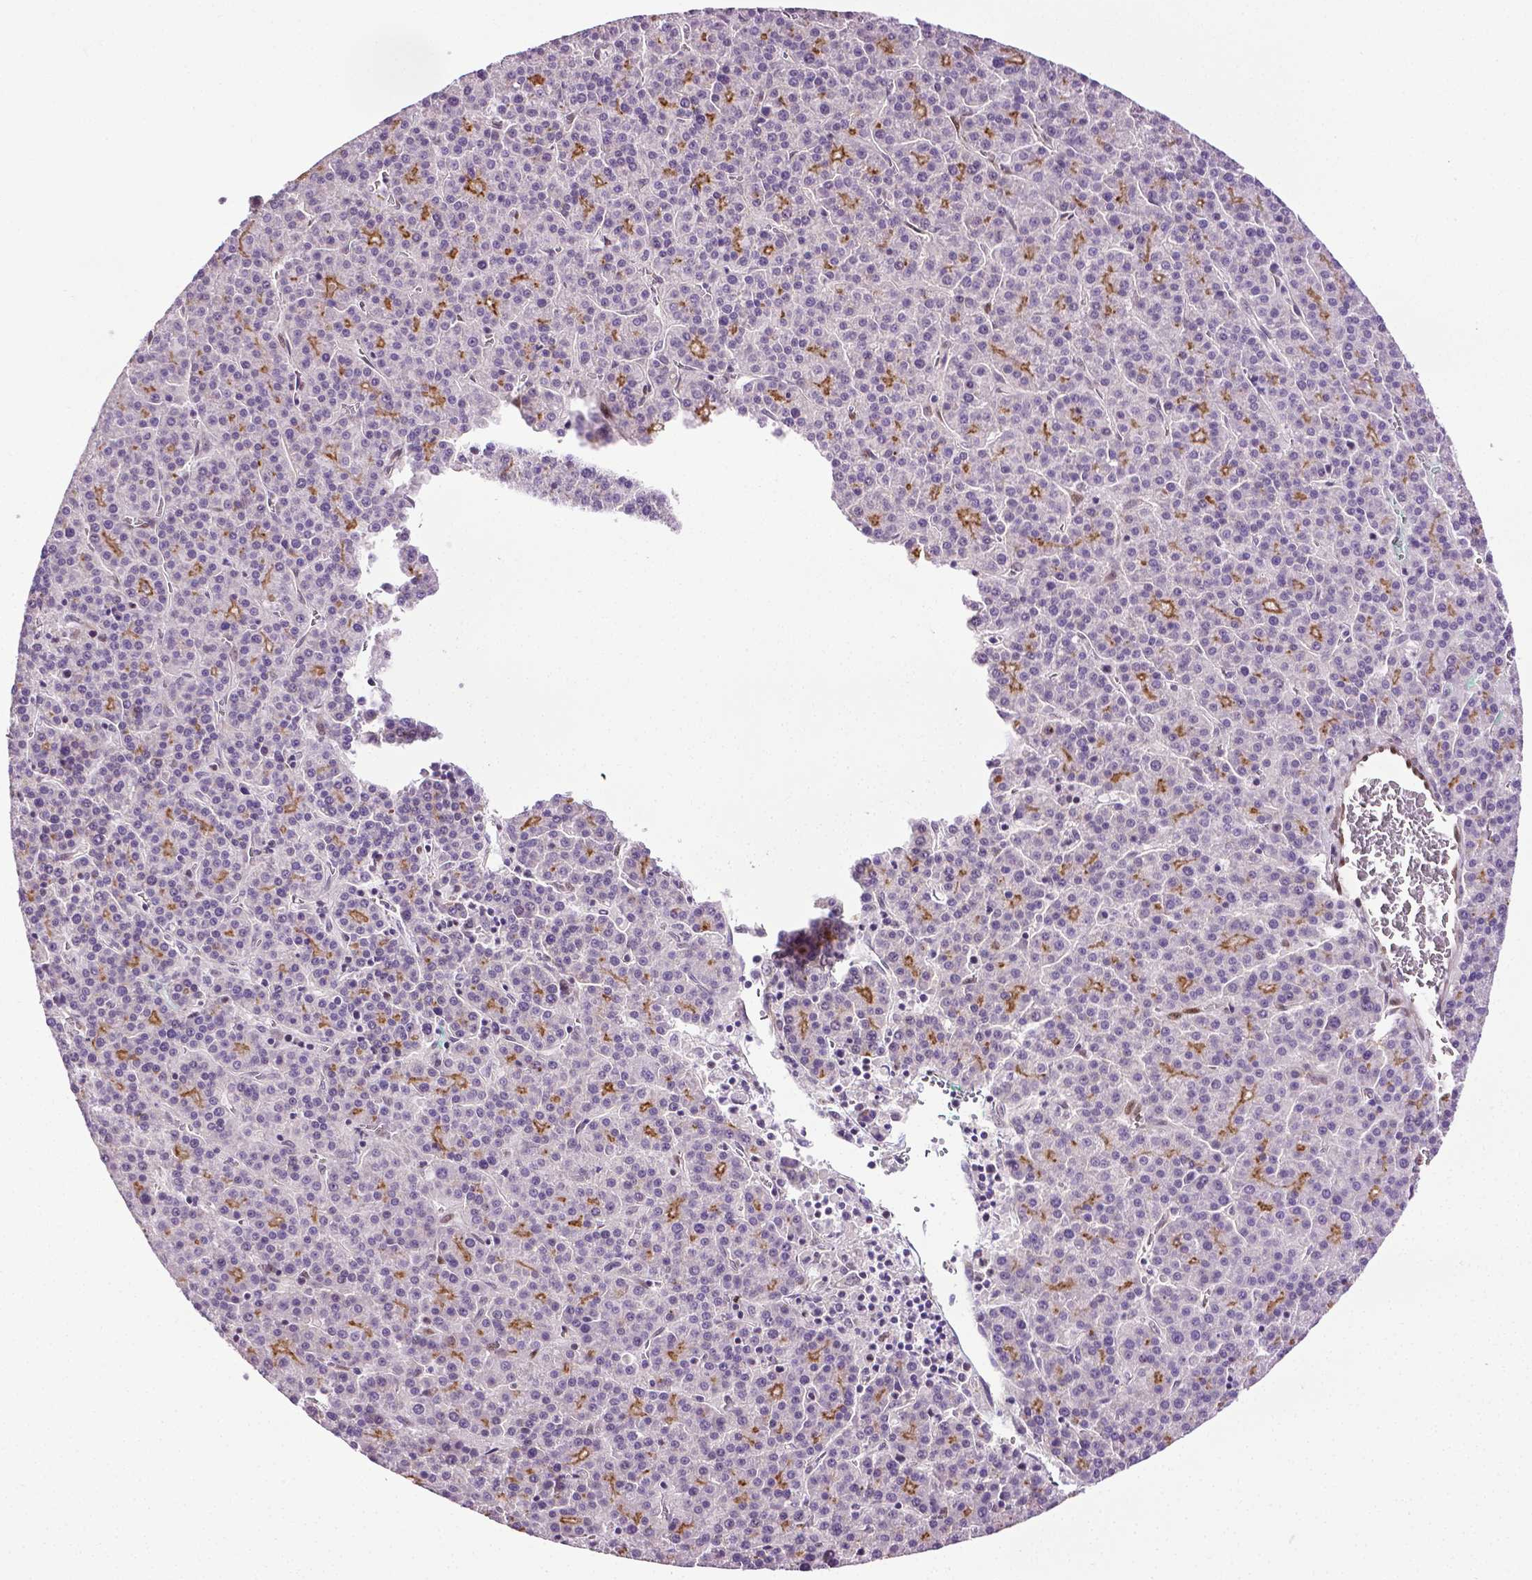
{"staining": {"intensity": "moderate", "quantity": "<25%", "location": "cytoplasmic/membranous"}, "tissue": "liver cancer", "cell_type": "Tumor cells", "image_type": "cancer", "snomed": [{"axis": "morphology", "description": "Carcinoma, Hepatocellular, NOS"}, {"axis": "topography", "description": "Liver"}], "caption": "IHC image of neoplastic tissue: human liver hepatocellular carcinoma stained using immunohistochemistry (IHC) reveals low levels of moderate protein expression localized specifically in the cytoplasmic/membranous of tumor cells, appearing as a cytoplasmic/membranous brown color.", "gene": "PTGER3", "patient": {"sex": "female", "age": 58}}